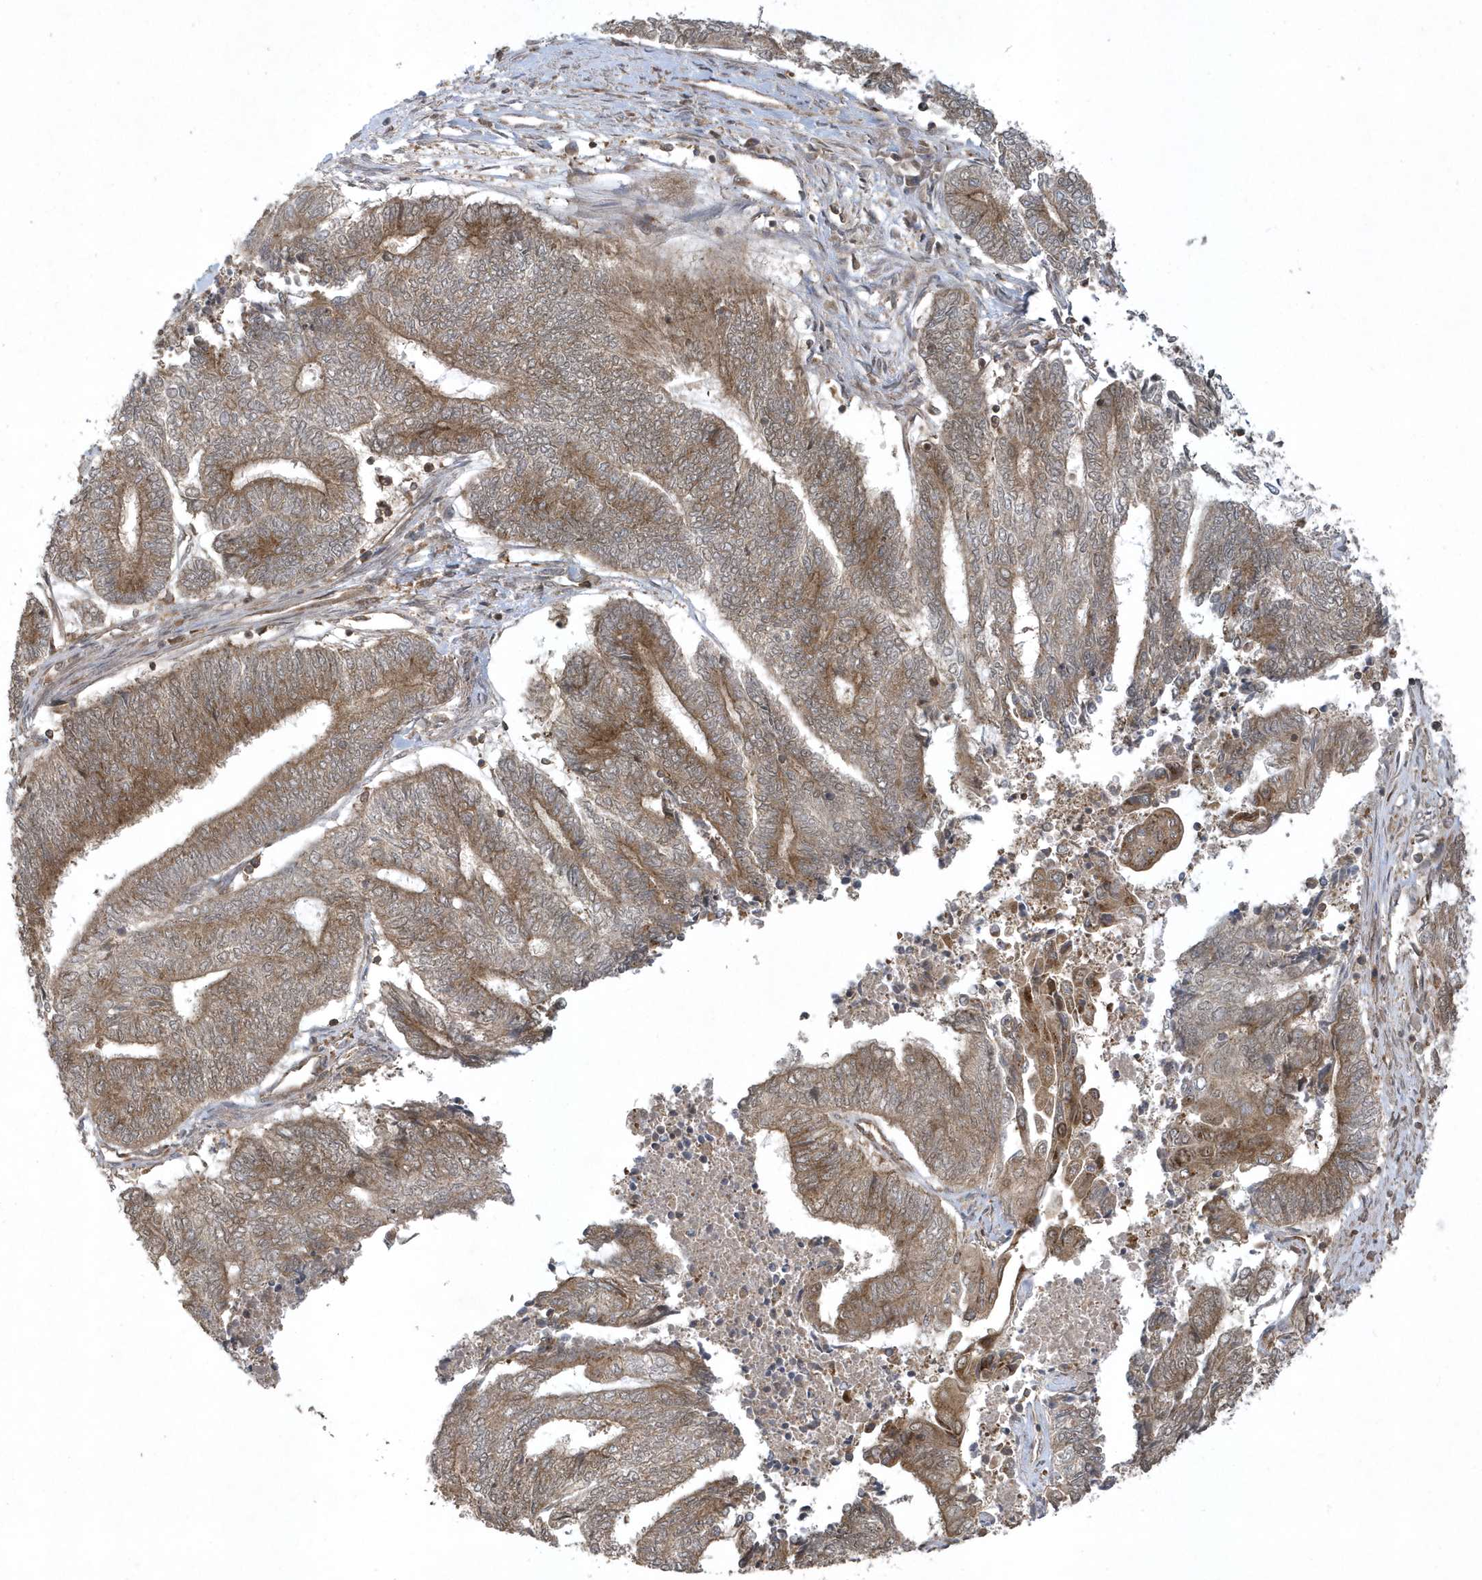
{"staining": {"intensity": "moderate", "quantity": ">75%", "location": "cytoplasmic/membranous"}, "tissue": "endometrial cancer", "cell_type": "Tumor cells", "image_type": "cancer", "snomed": [{"axis": "morphology", "description": "Adenocarcinoma, NOS"}, {"axis": "topography", "description": "Uterus"}, {"axis": "topography", "description": "Endometrium"}], "caption": "Protein expression analysis of adenocarcinoma (endometrial) demonstrates moderate cytoplasmic/membranous positivity in about >75% of tumor cells.", "gene": "STAMBP", "patient": {"sex": "female", "age": 70}}